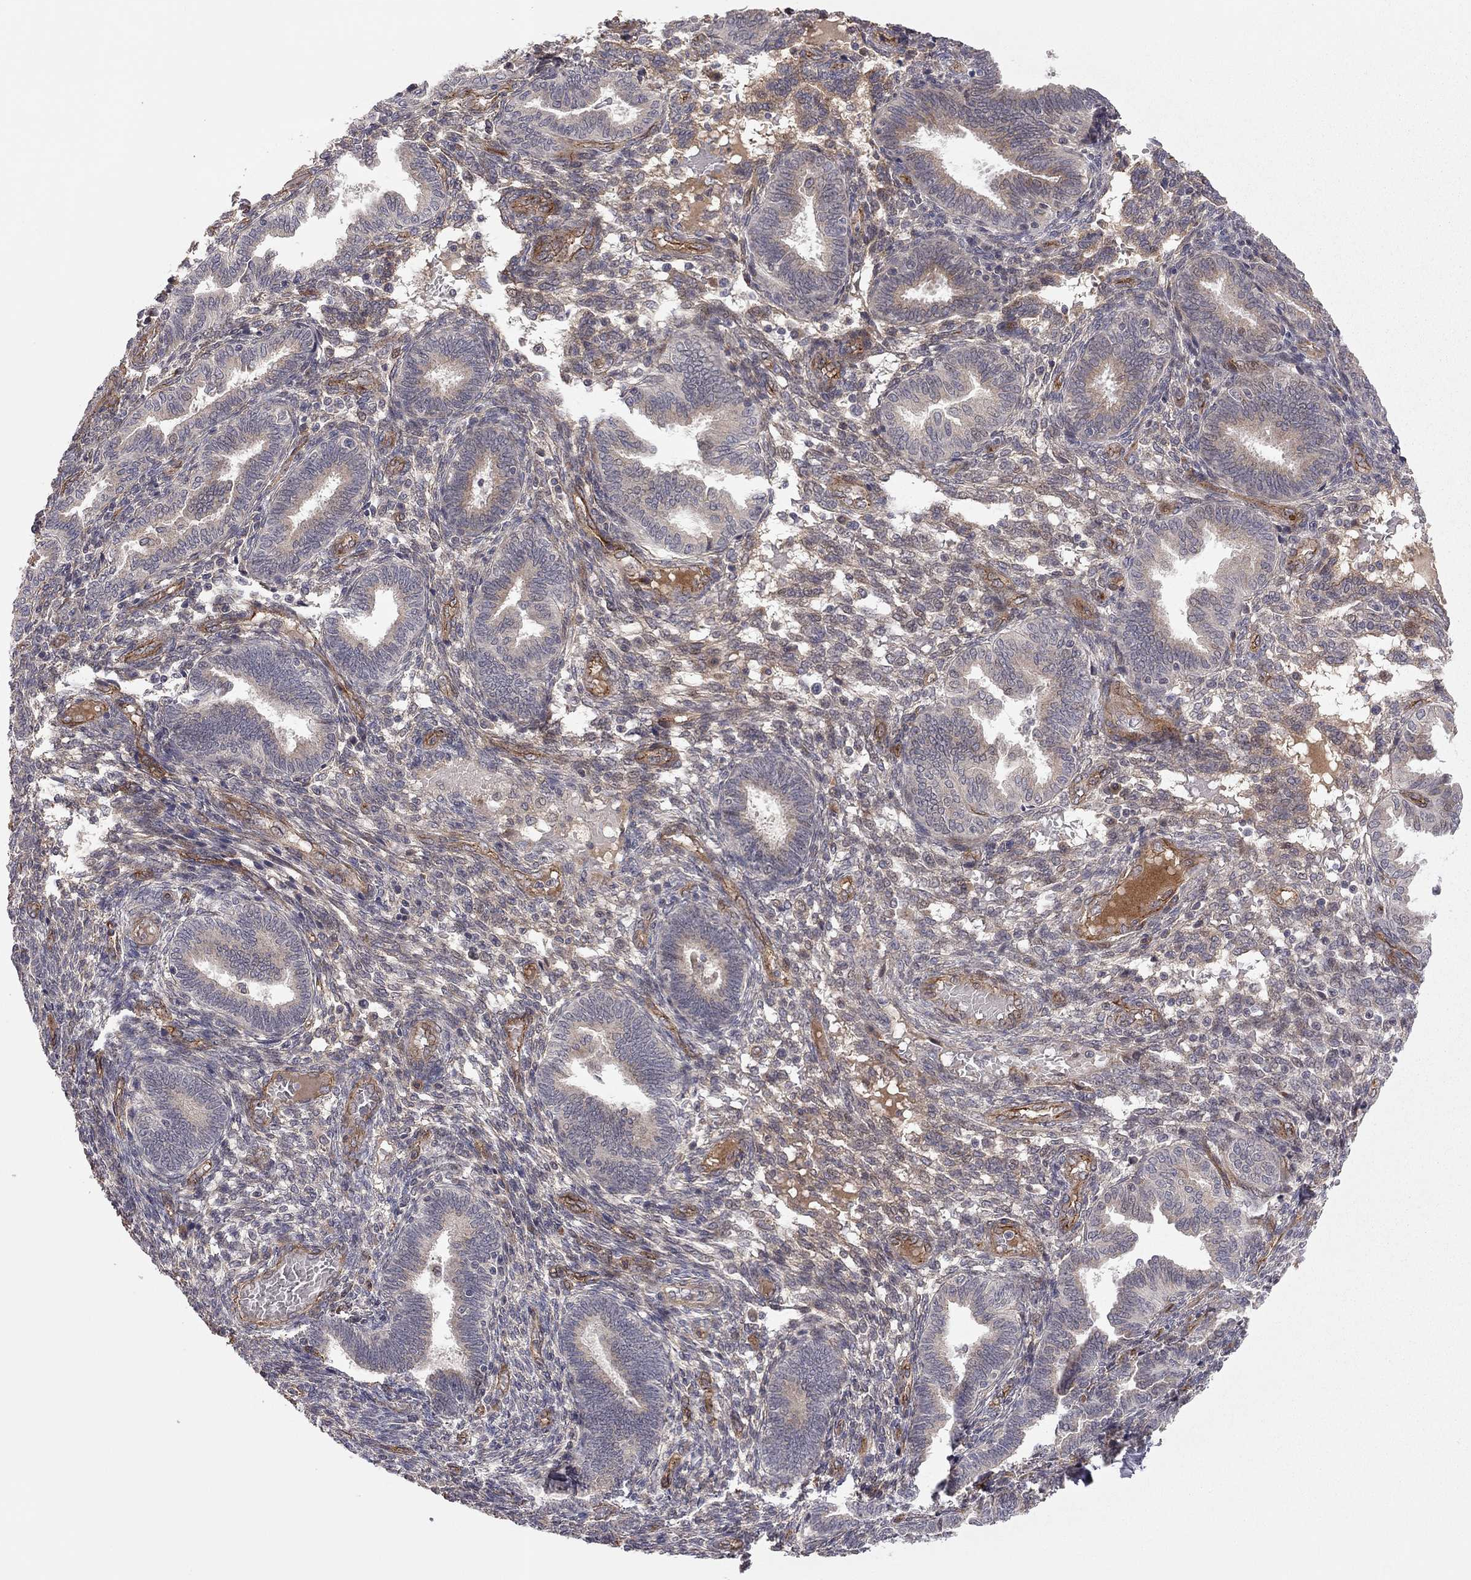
{"staining": {"intensity": "negative", "quantity": "none", "location": "none"}, "tissue": "endometrium", "cell_type": "Cells in endometrial stroma", "image_type": "normal", "snomed": [{"axis": "morphology", "description": "Normal tissue, NOS"}, {"axis": "topography", "description": "Endometrium"}], "caption": "Immunohistochemistry of normal endometrium shows no expression in cells in endometrial stroma.", "gene": "EXOC3L2", "patient": {"sex": "female", "age": 42}}